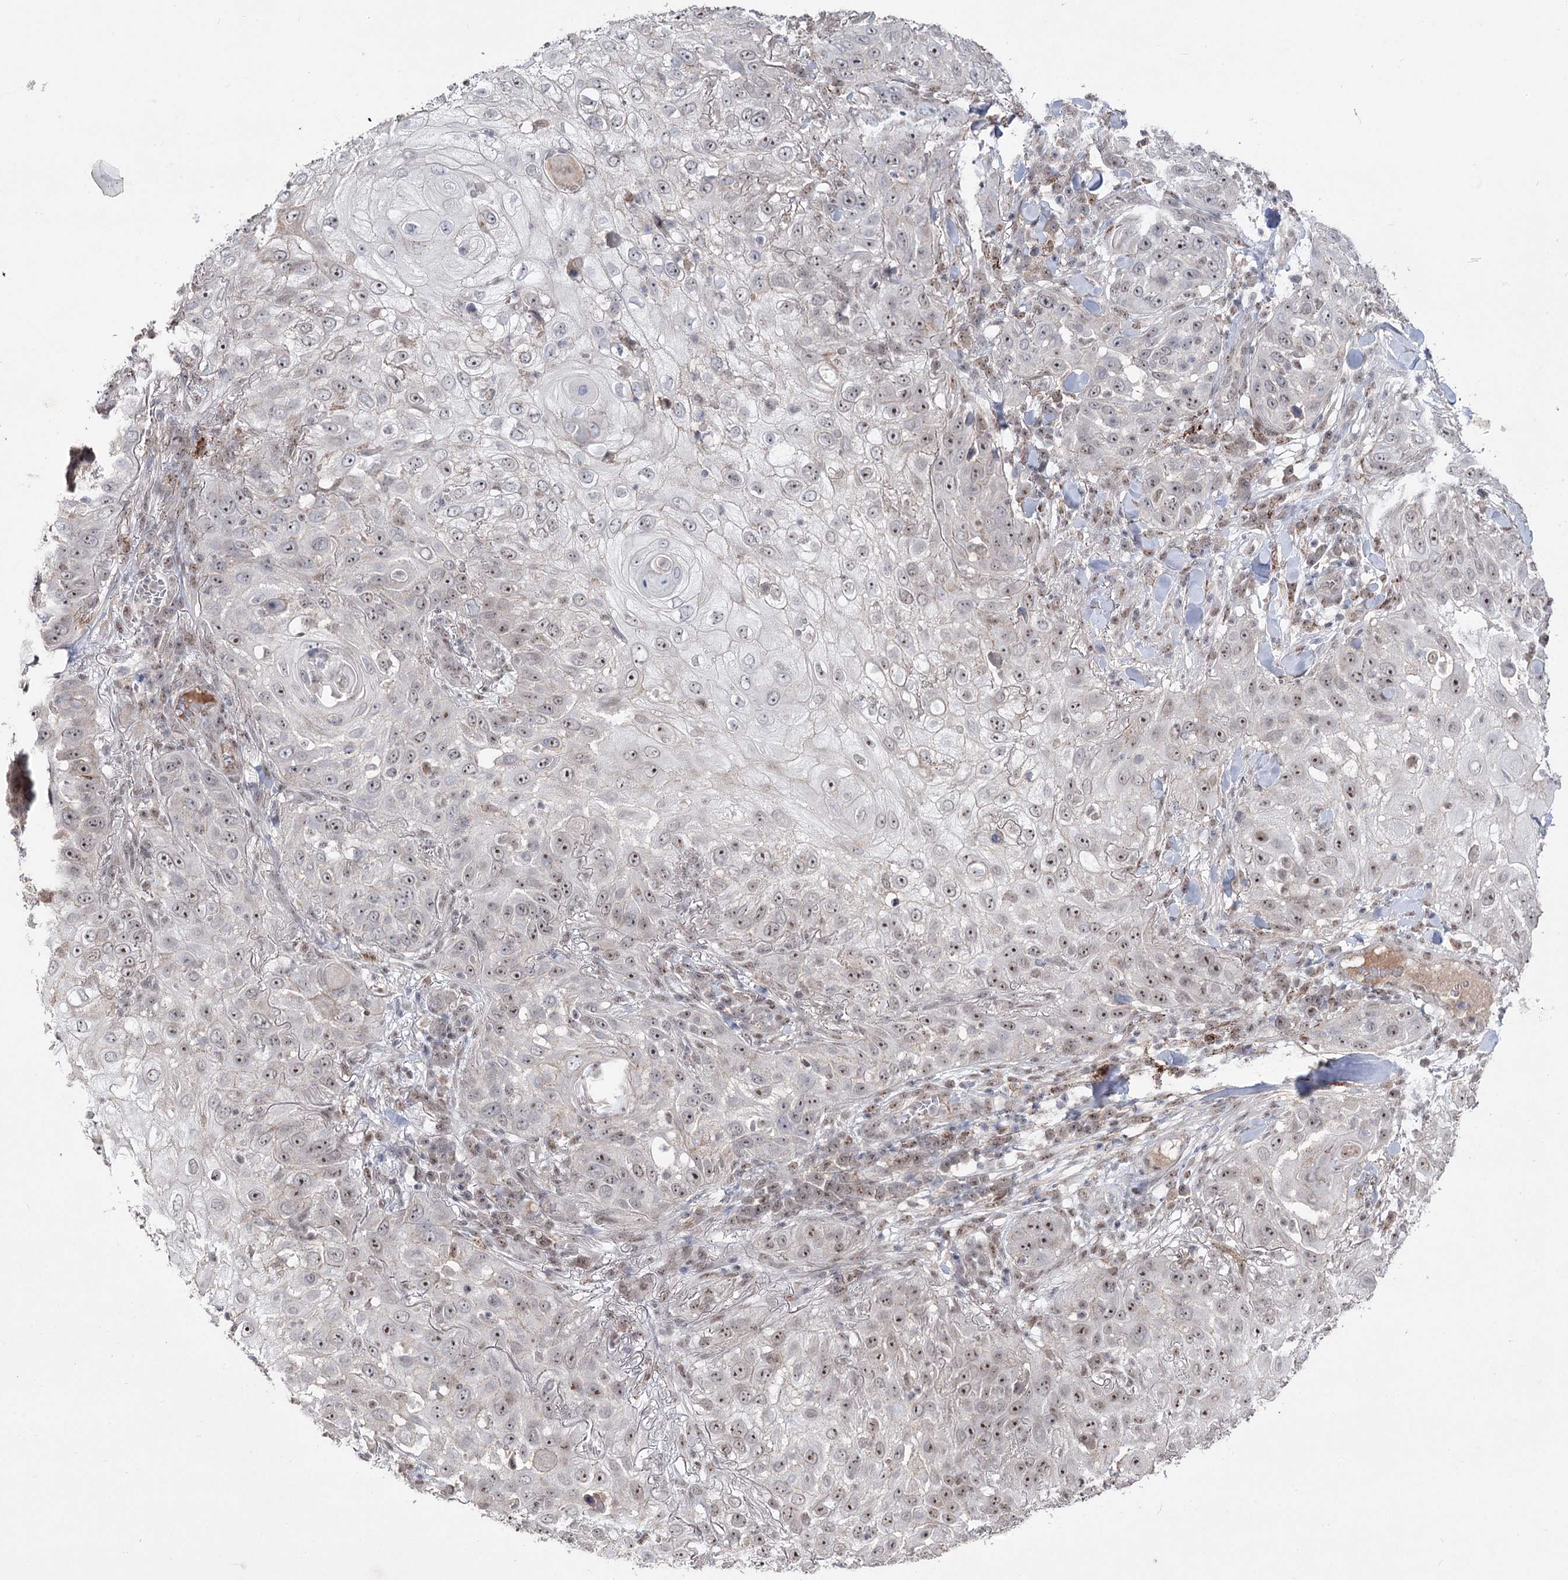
{"staining": {"intensity": "weak", "quantity": "<25%", "location": "nuclear"}, "tissue": "skin cancer", "cell_type": "Tumor cells", "image_type": "cancer", "snomed": [{"axis": "morphology", "description": "Squamous cell carcinoma, NOS"}, {"axis": "topography", "description": "Skin"}], "caption": "The histopathology image reveals no staining of tumor cells in squamous cell carcinoma (skin). (Brightfield microscopy of DAB (3,3'-diaminobenzidine) immunohistochemistry at high magnification).", "gene": "ZSCAN23", "patient": {"sex": "female", "age": 44}}